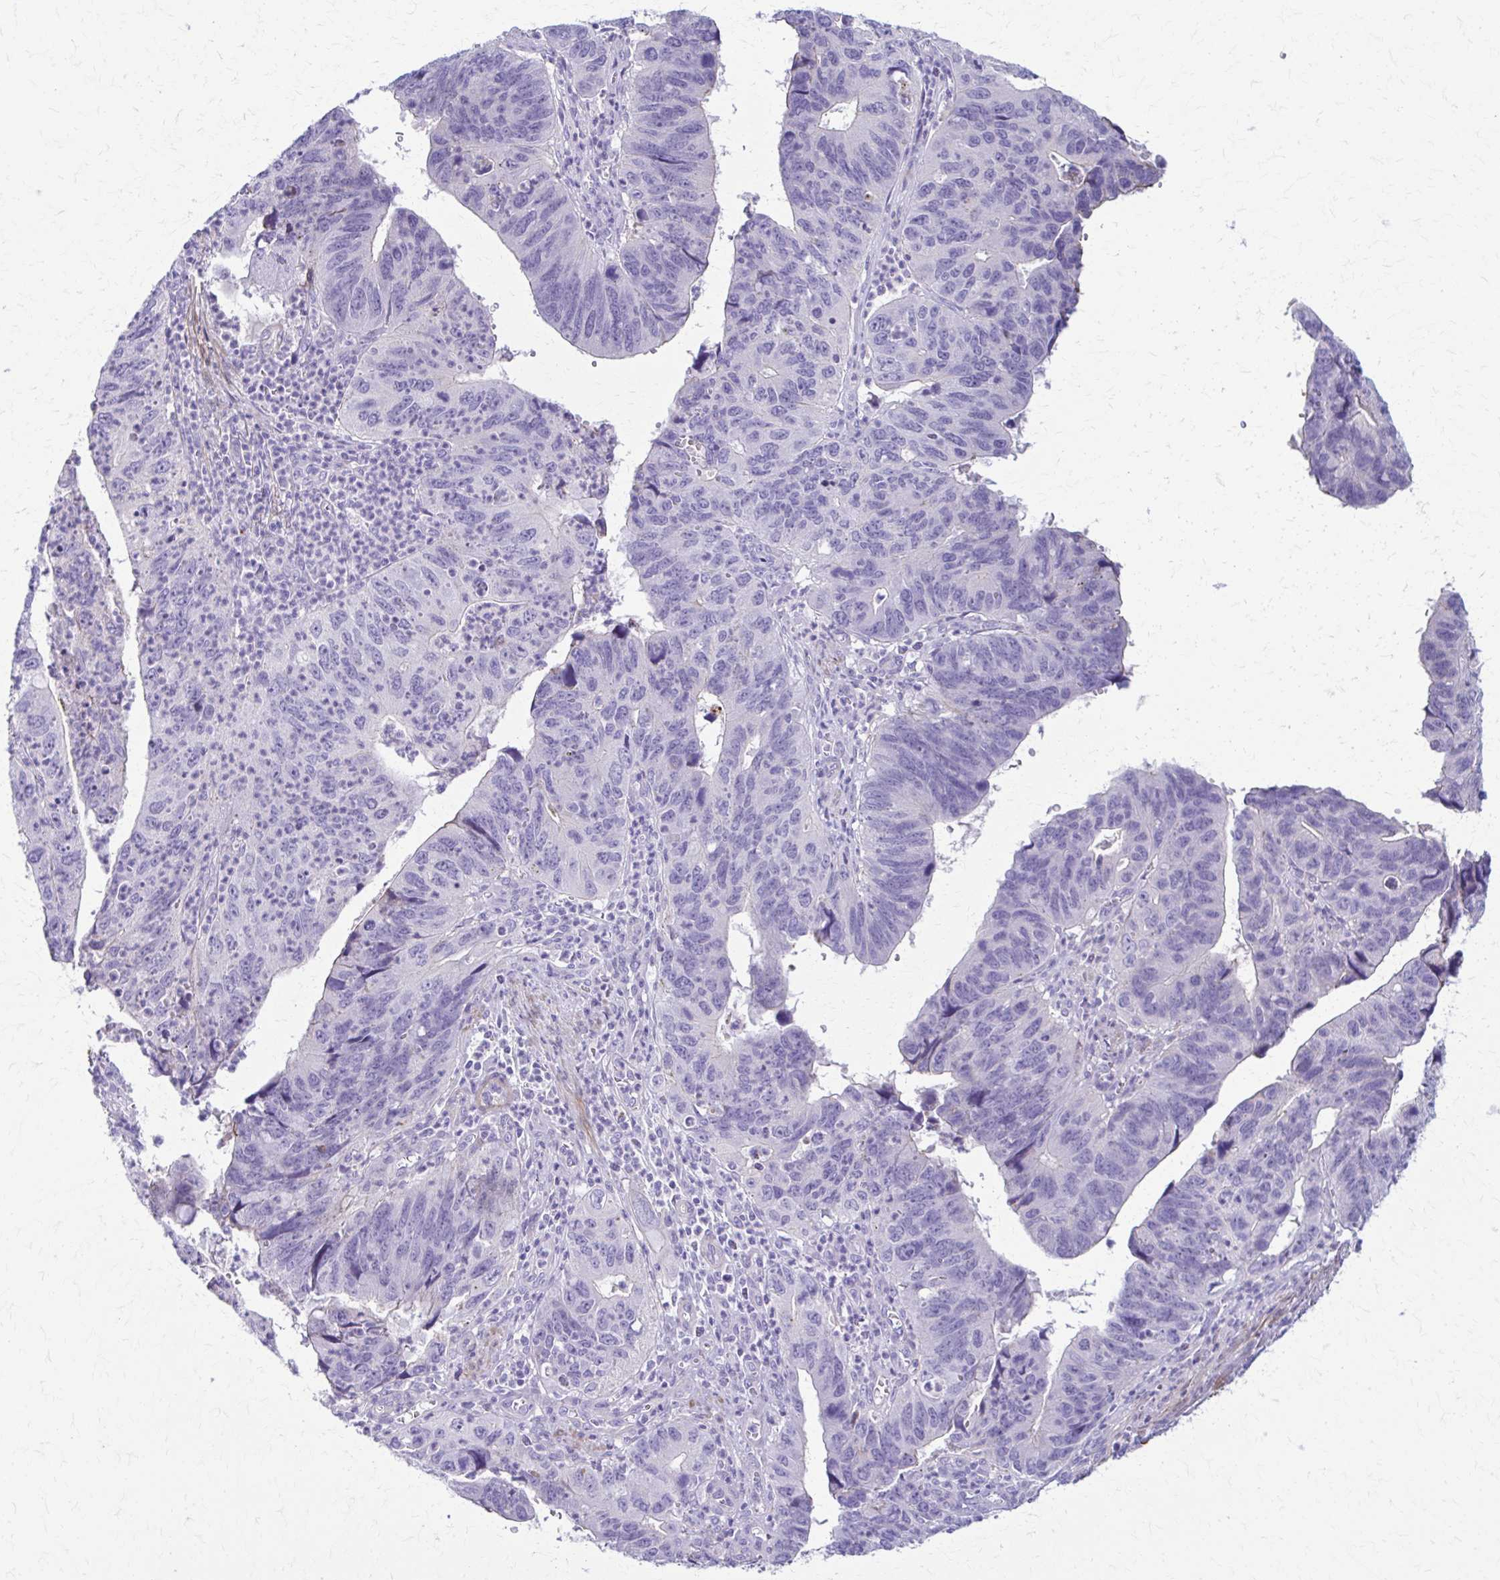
{"staining": {"intensity": "negative", "quantity": "none", "location": "none"}, "tissue": "stomach cancer", "cell_type": "Tumor cells", "image_type": "cancer", "snomed": [{"axis": "morphology", "description": "Adenocarcinoma, NOS"}, {"axis": "topography", "description": "Stomach"}], "caption": "Tumor cells show no significant staining in adenocarcinoma (stomach).", "gene": "DSP", "patient": {"sex": "male", "age": 59}}